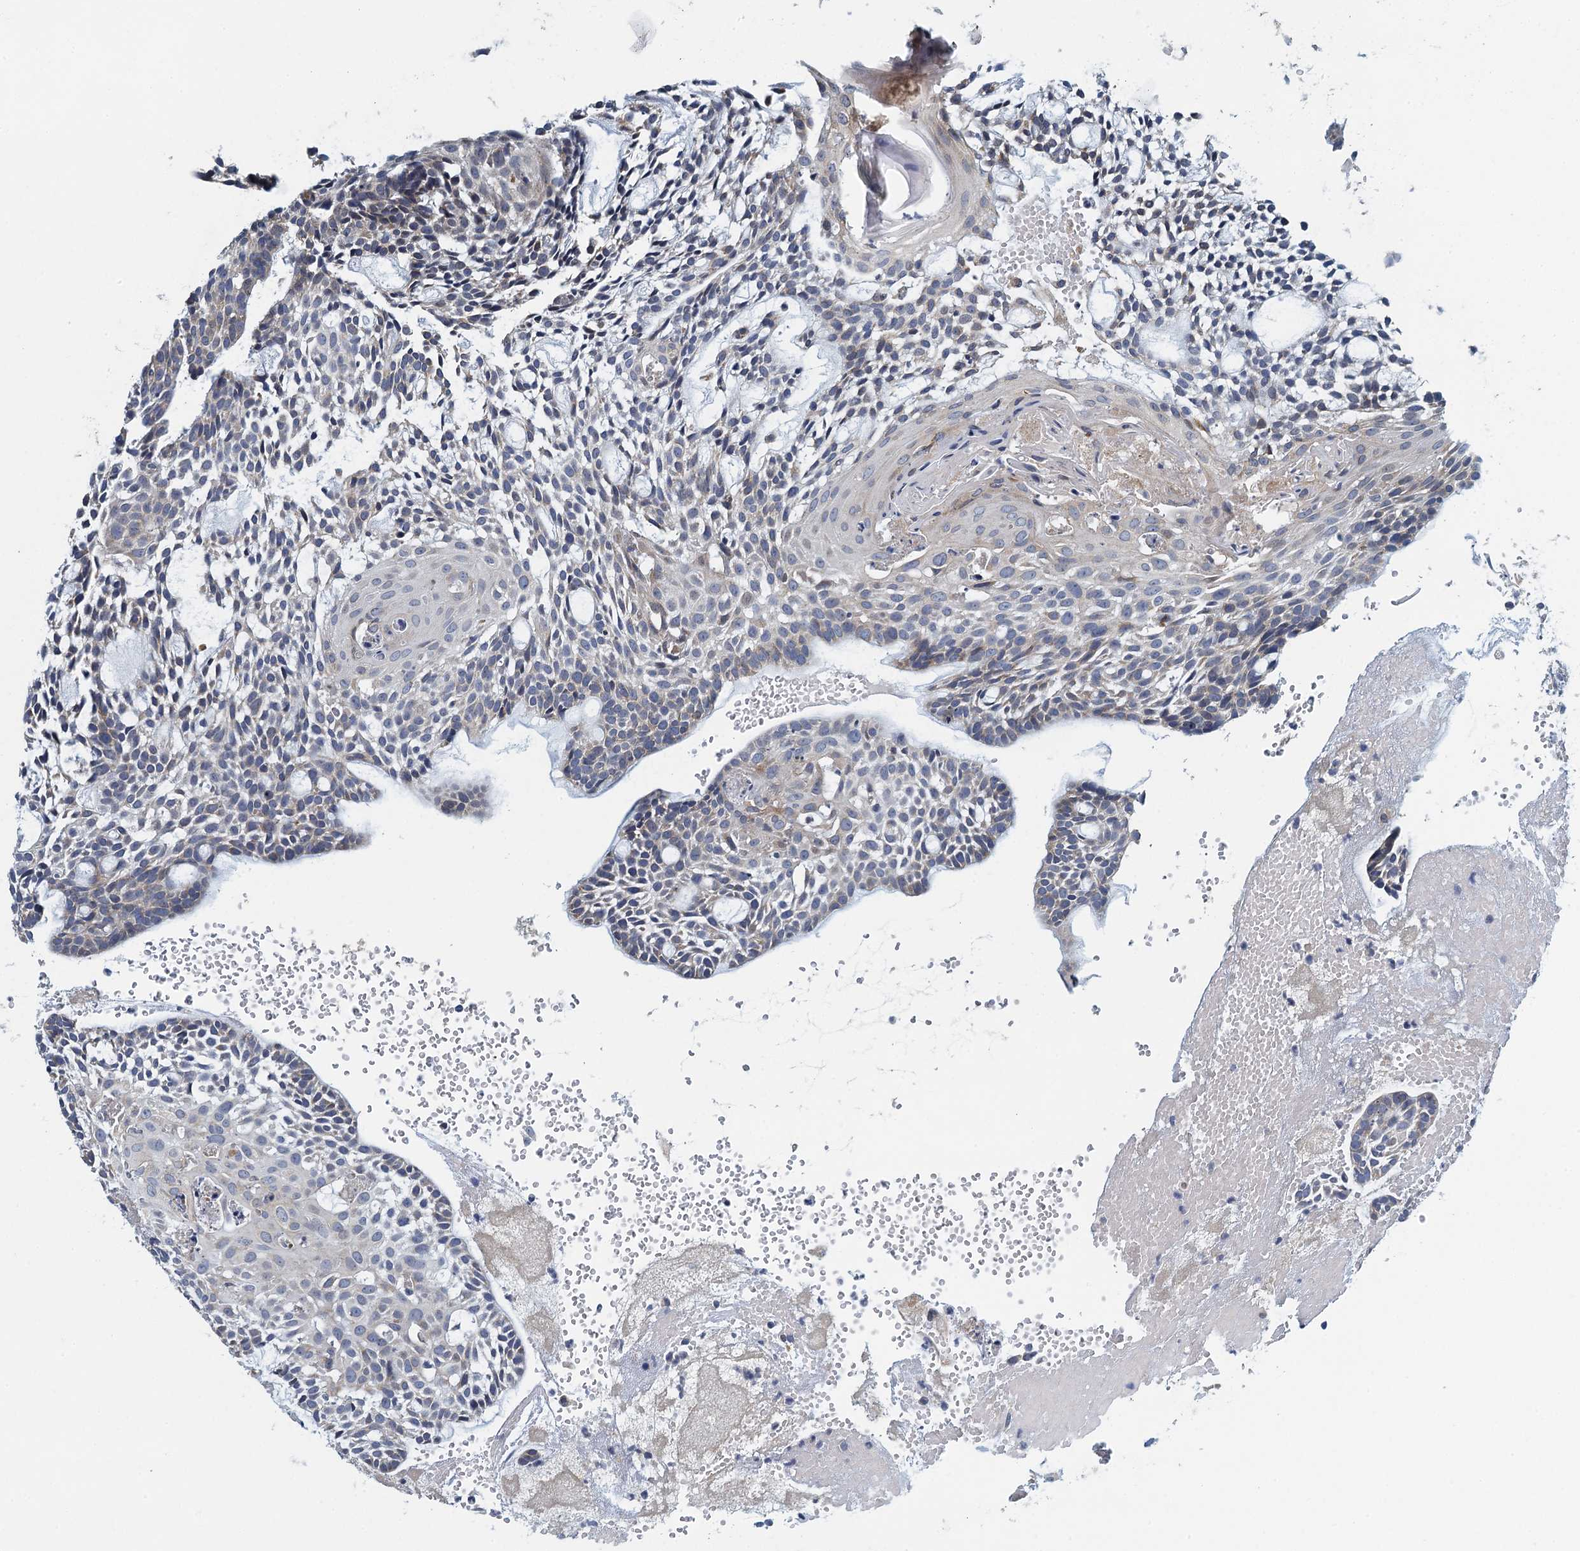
{"staining": {"intensity": "negative", "quantity": "none", "location": "none"}, "tissue": "head and neck cancer", "cell_type": "Tumor cells", "image_type": "cancer", "snomed": [{"axis": "morphology", "description": "Adenocarcinoma, NOS"}, {"axis": "topography", "description": "Subcutis"}, {"axis": "topography", "description": "Head-Neck"}], "caption": "DAB (3,3'-diaminobenzidine) immunohistochemical staining of adenocarcinoma (head and neck) exhibits no significant positivity in tumor cells.", "gene": "ALG2", "patient": {"sex": "female", "age": 73}}